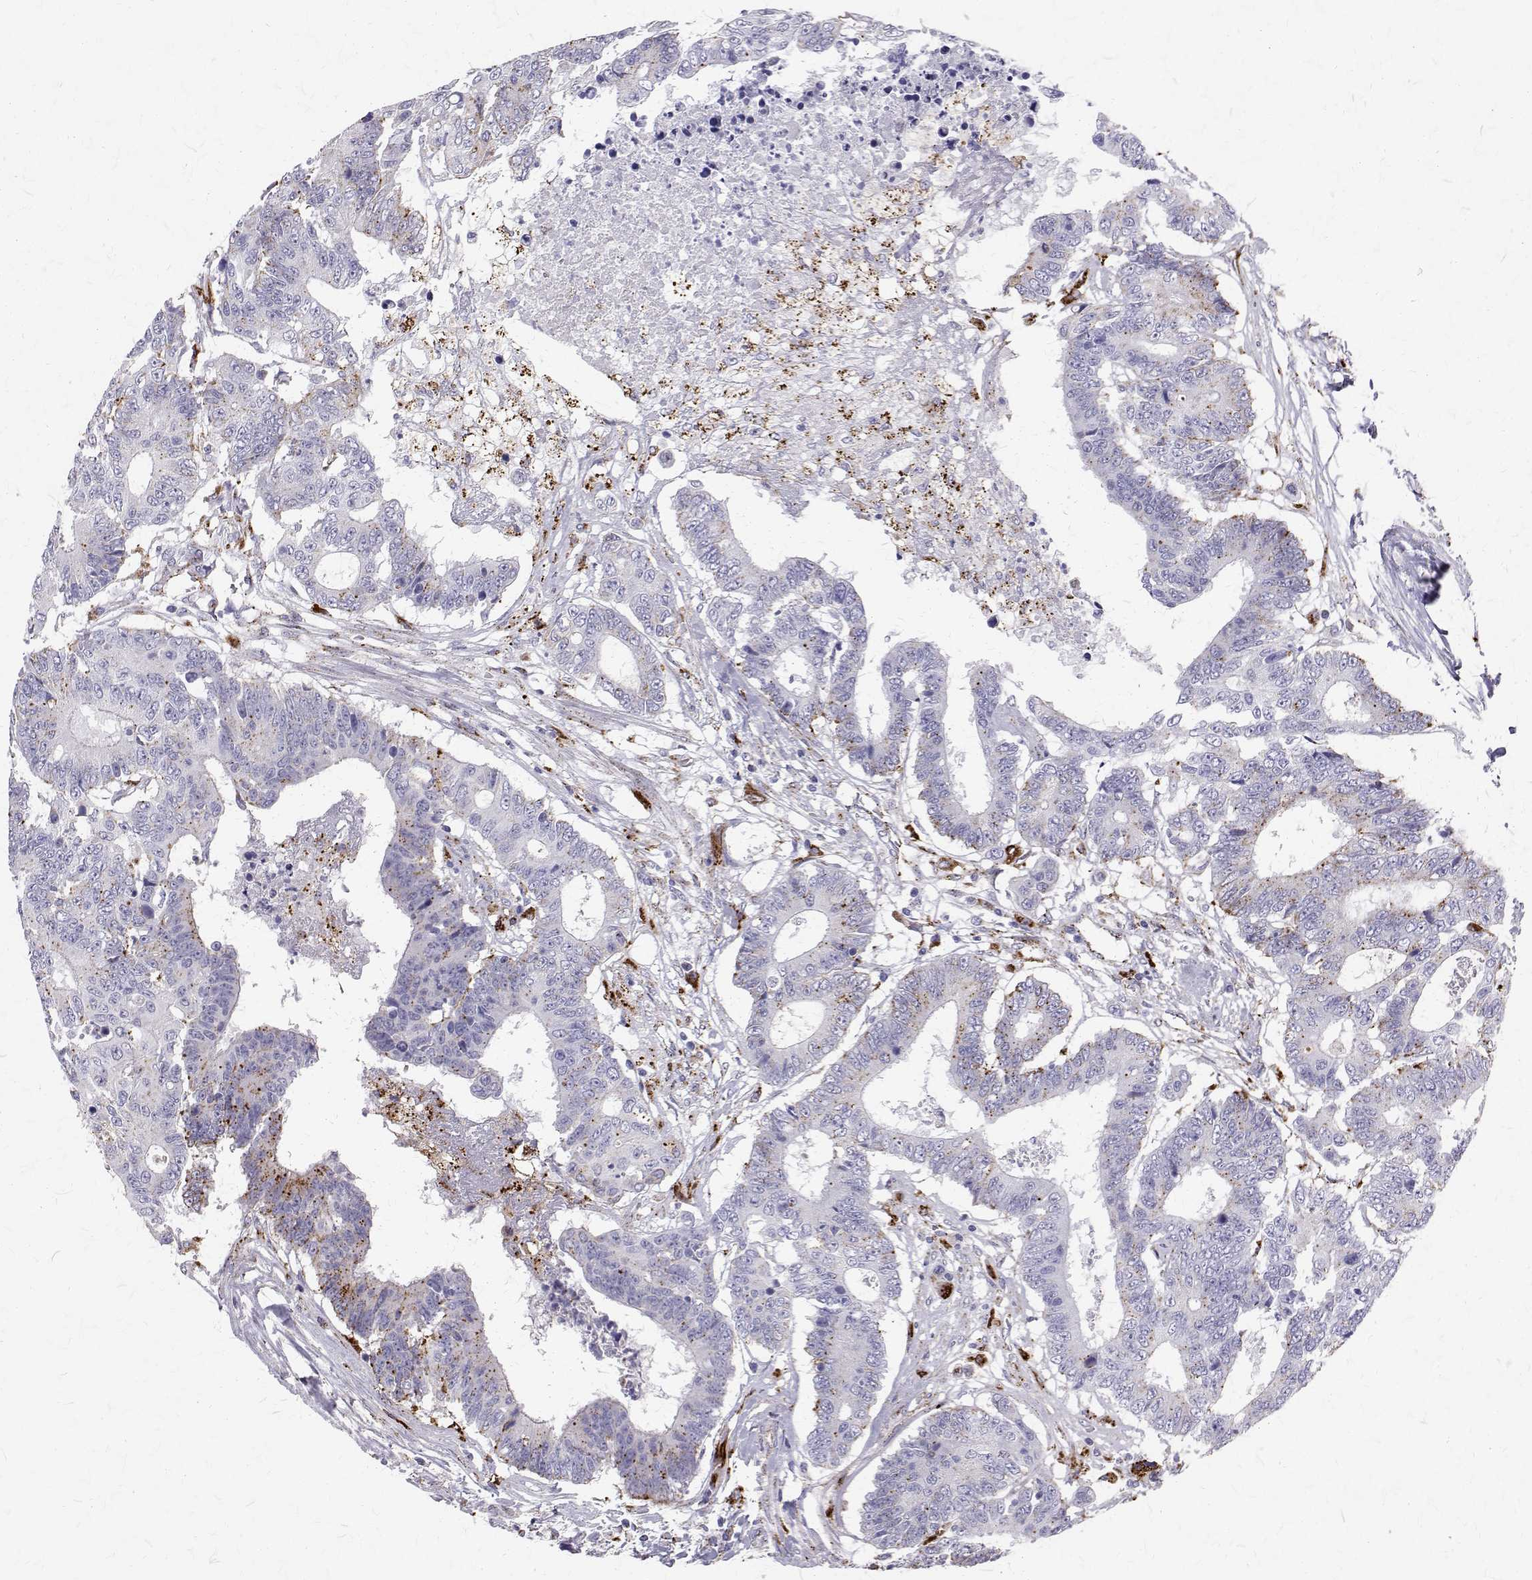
{"staining": {"intensity": "negative", "quantity": "none", "location": "none"}, "tissue": "colorectal cancer", "cell_type": "Tumor cells", "image_type": "cancer", "snomed": [{"axis": "morphology", "description": "Adenocarcinoma, NOS"}, {"axis": "topography", "description": "Colon"}], "caption": "Immunohistochemistry (IHC) of human colorectal cancer (adenocarcinoma) reveals no expression in tumor cells.", "gene": "TPP1", "patient": {"sex": "female", "age": 48}}